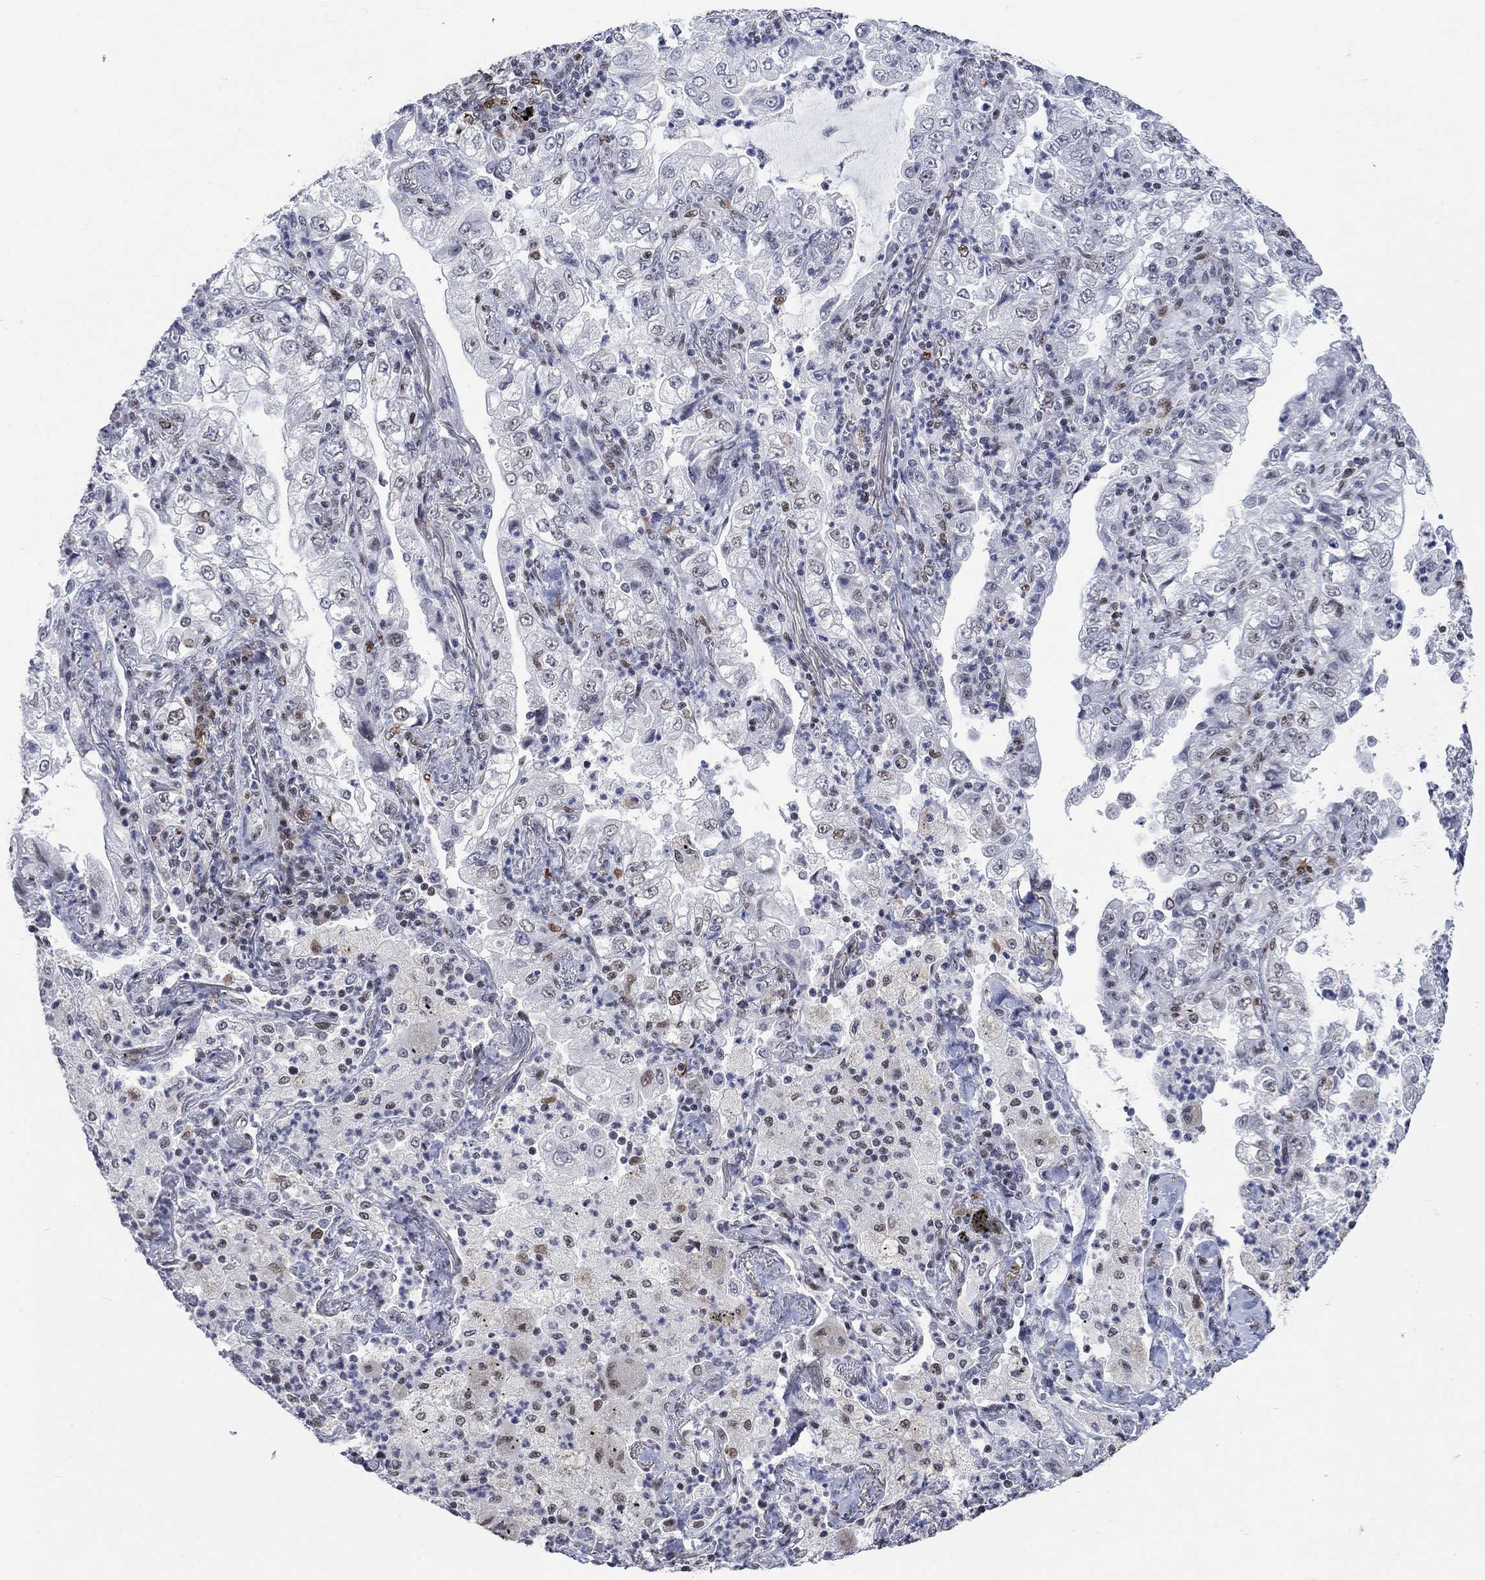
{"staining": {"intensity": "negative", "quantity": "none", "location": "none"}, "tissue": "lung cancer", "cell_type": "Tumor cells", "image_type": "cancer", "snomed": [{"axis": "morphology", "description": "Adenocarcinoma, NOS"}, {"axis": "topography", "description": "Lung"}], "caption": "Histopathology image shows no protein expression in tumor cells of lung cancer tissue. (DAB IHC with hematoxylin counter stain).", "gene": "HCFC1", "patient": {"sex": "female", "age": 73}}